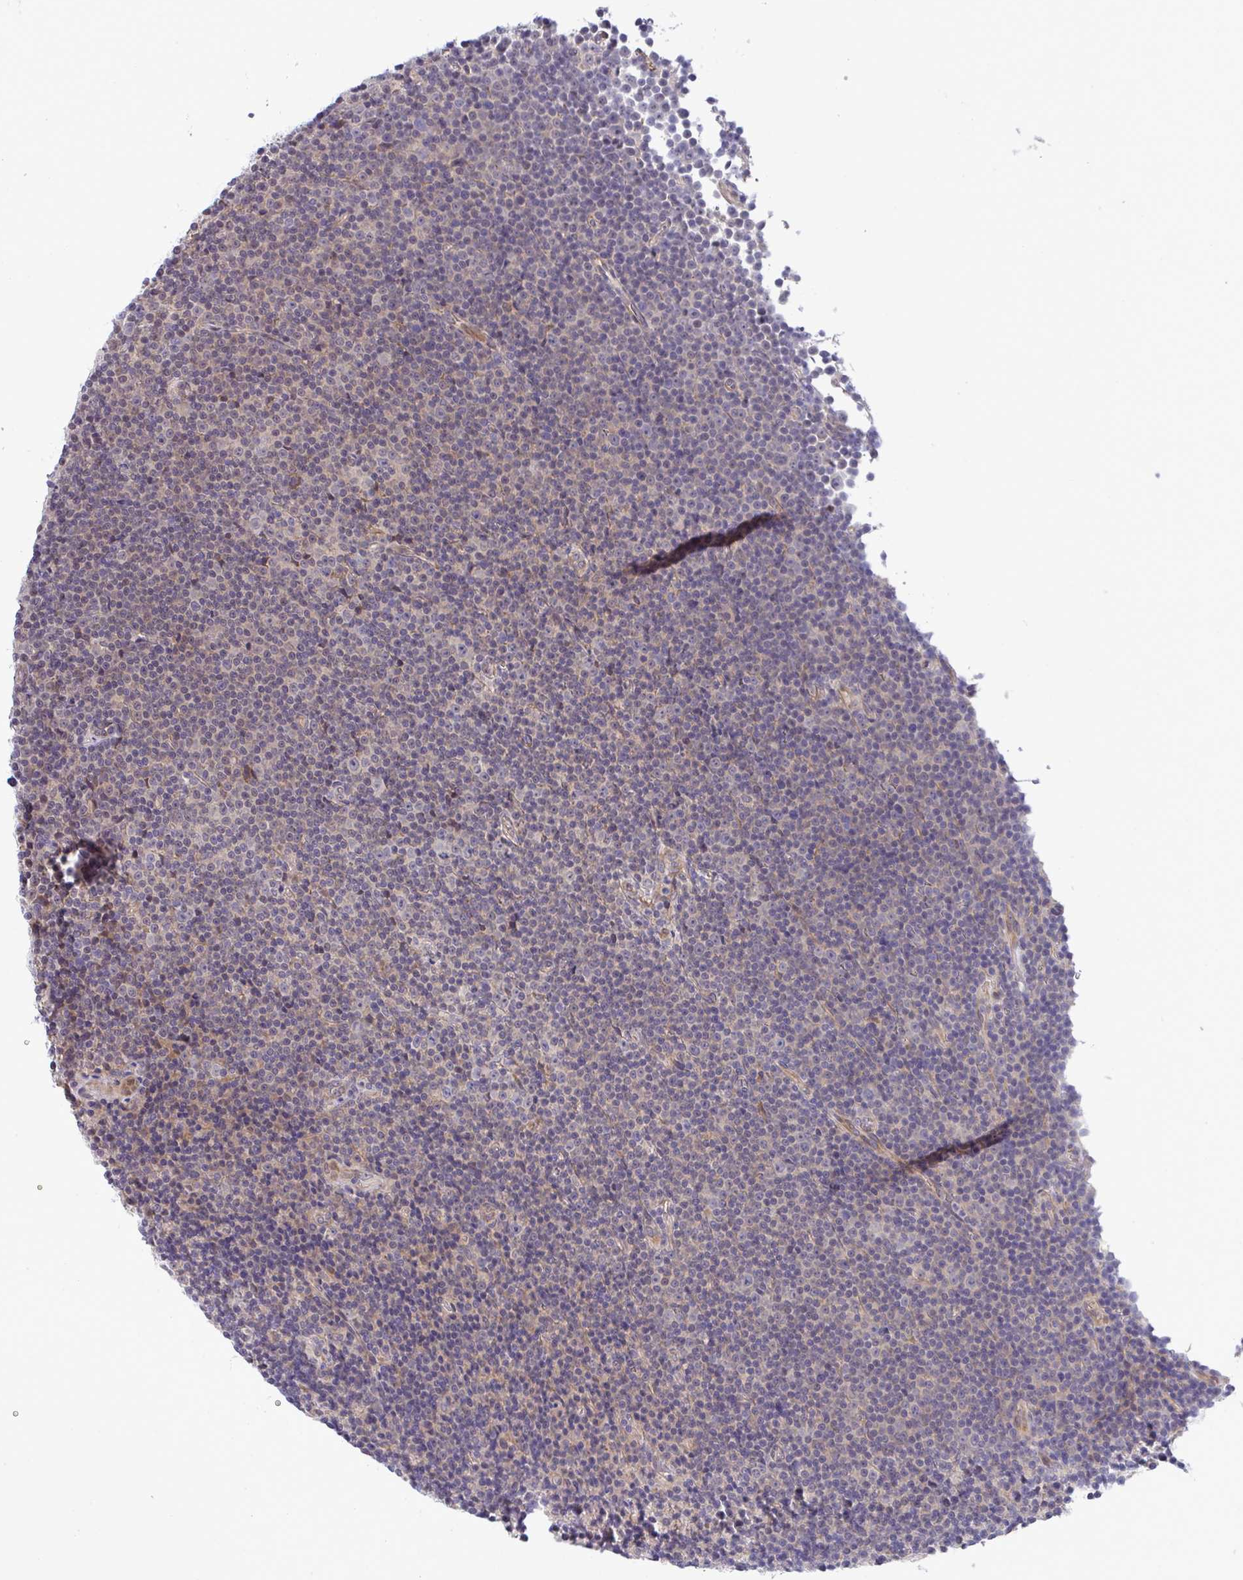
{"staining": {"intensity": "negative", "quantity": "none", "location": "none"}, "tissue": "lymphoma", "cell_type": "Tumor cells", "image_type": "cancer", "snomed": [{"axis": "morphology", "description": "Malignant lymphoma, non-Hodgkin's type, Low grade"}, {"axis": "topography", "description": "Lymph node"}], "caption": "Tumor cells are negative for brown protein staining in lymphoma.", "gene": "C9orf64", "patient": {"sex": "female", "age": 67}}